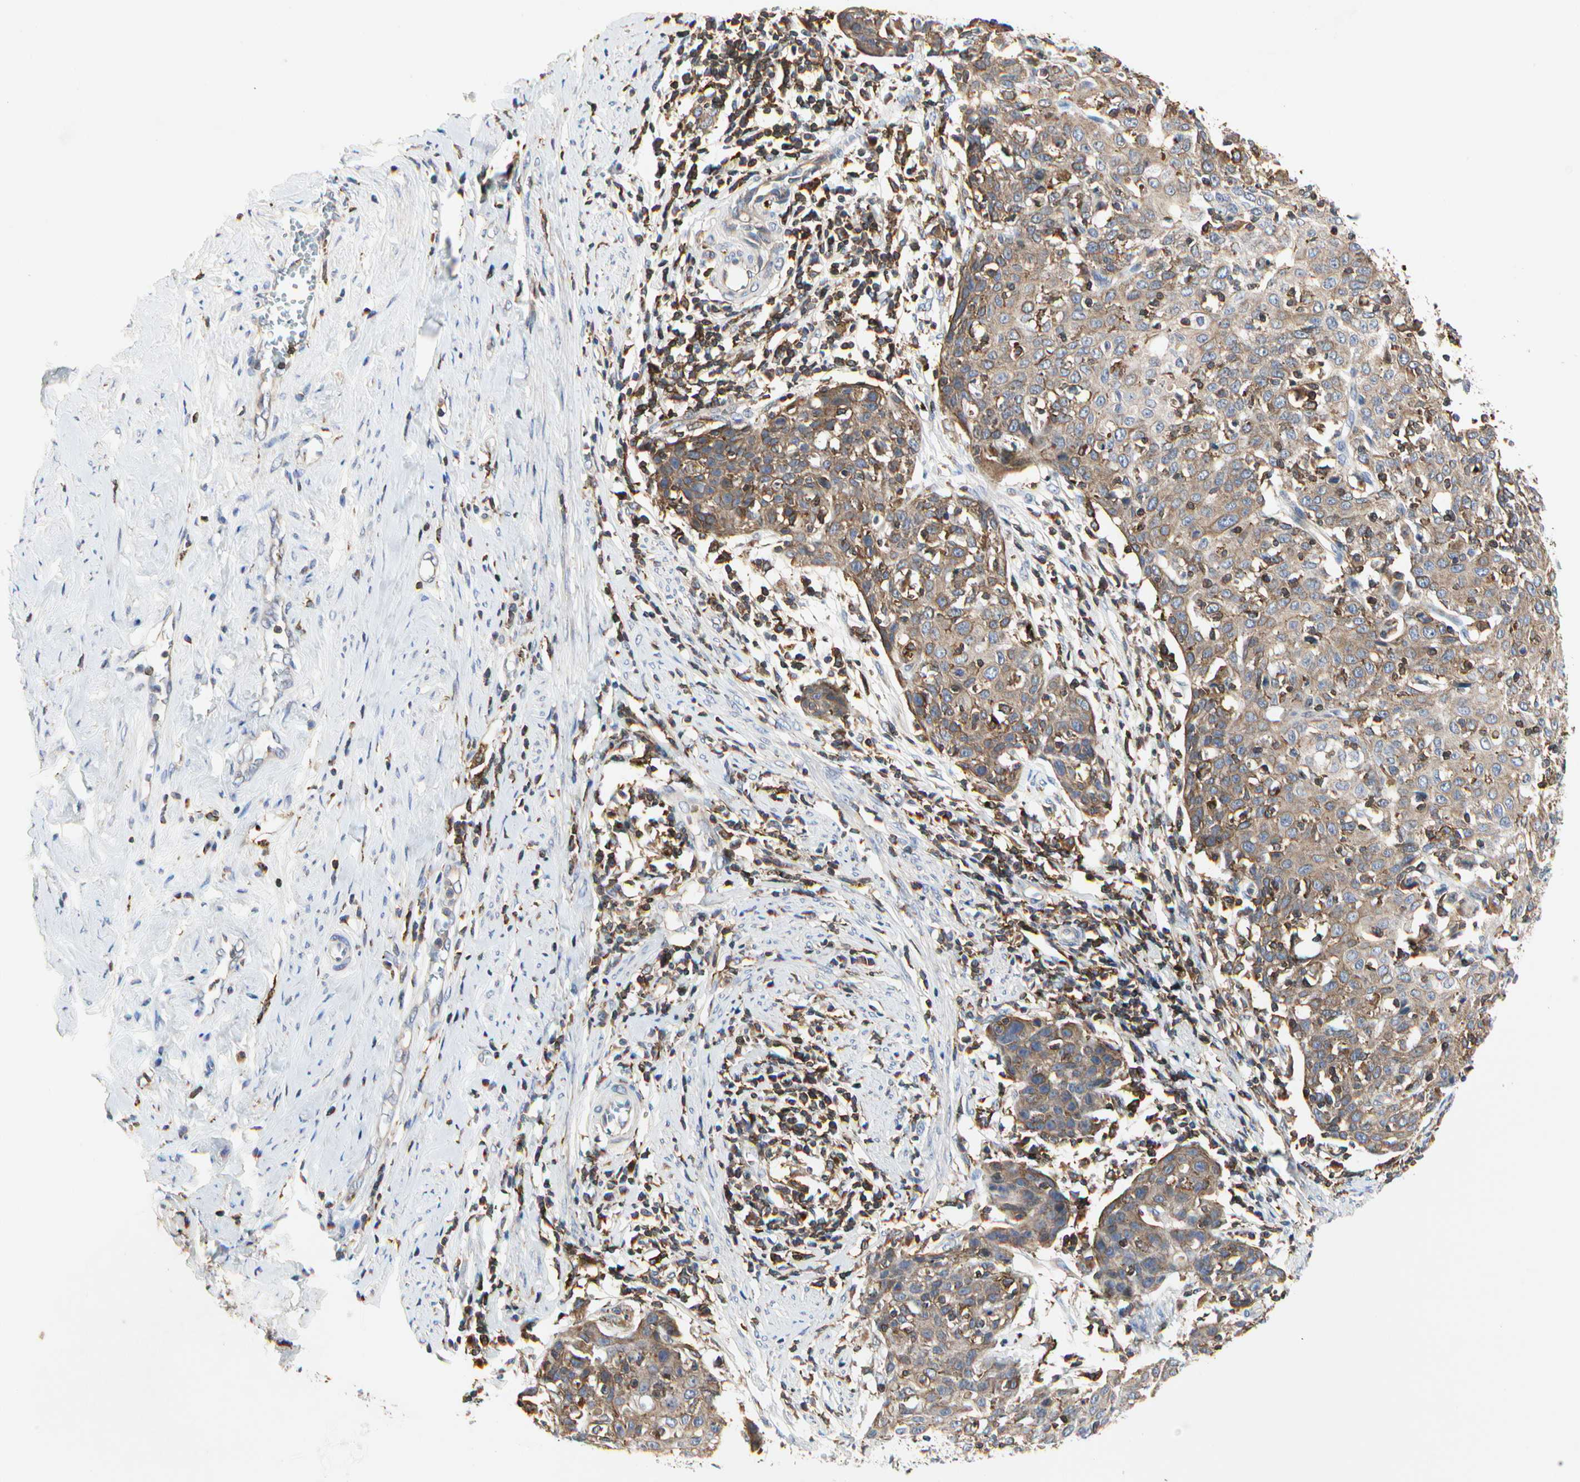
{"staining": {"intensity": "moderate", "quantity": ">75%", "location": "cytoplasmic/membranous"}, "tissue": "cervical cancer", "cell_type": "Tumor cells", "image_type": "cancer", "snomed": [{"axis": "morphology", "description": "Squamous cell carcinoma, NOS"}, {"axis": "topography", "description": "Cervix"}], "caption": "Moderate cytoplasmic/membranous staining for a protein is appreciated in about >75% of tumor cells of cervical cancer (squamous cell carcinoma) using IHC.", "gene": "NAPG", "patient": {"sex": "female", "age": 38}}